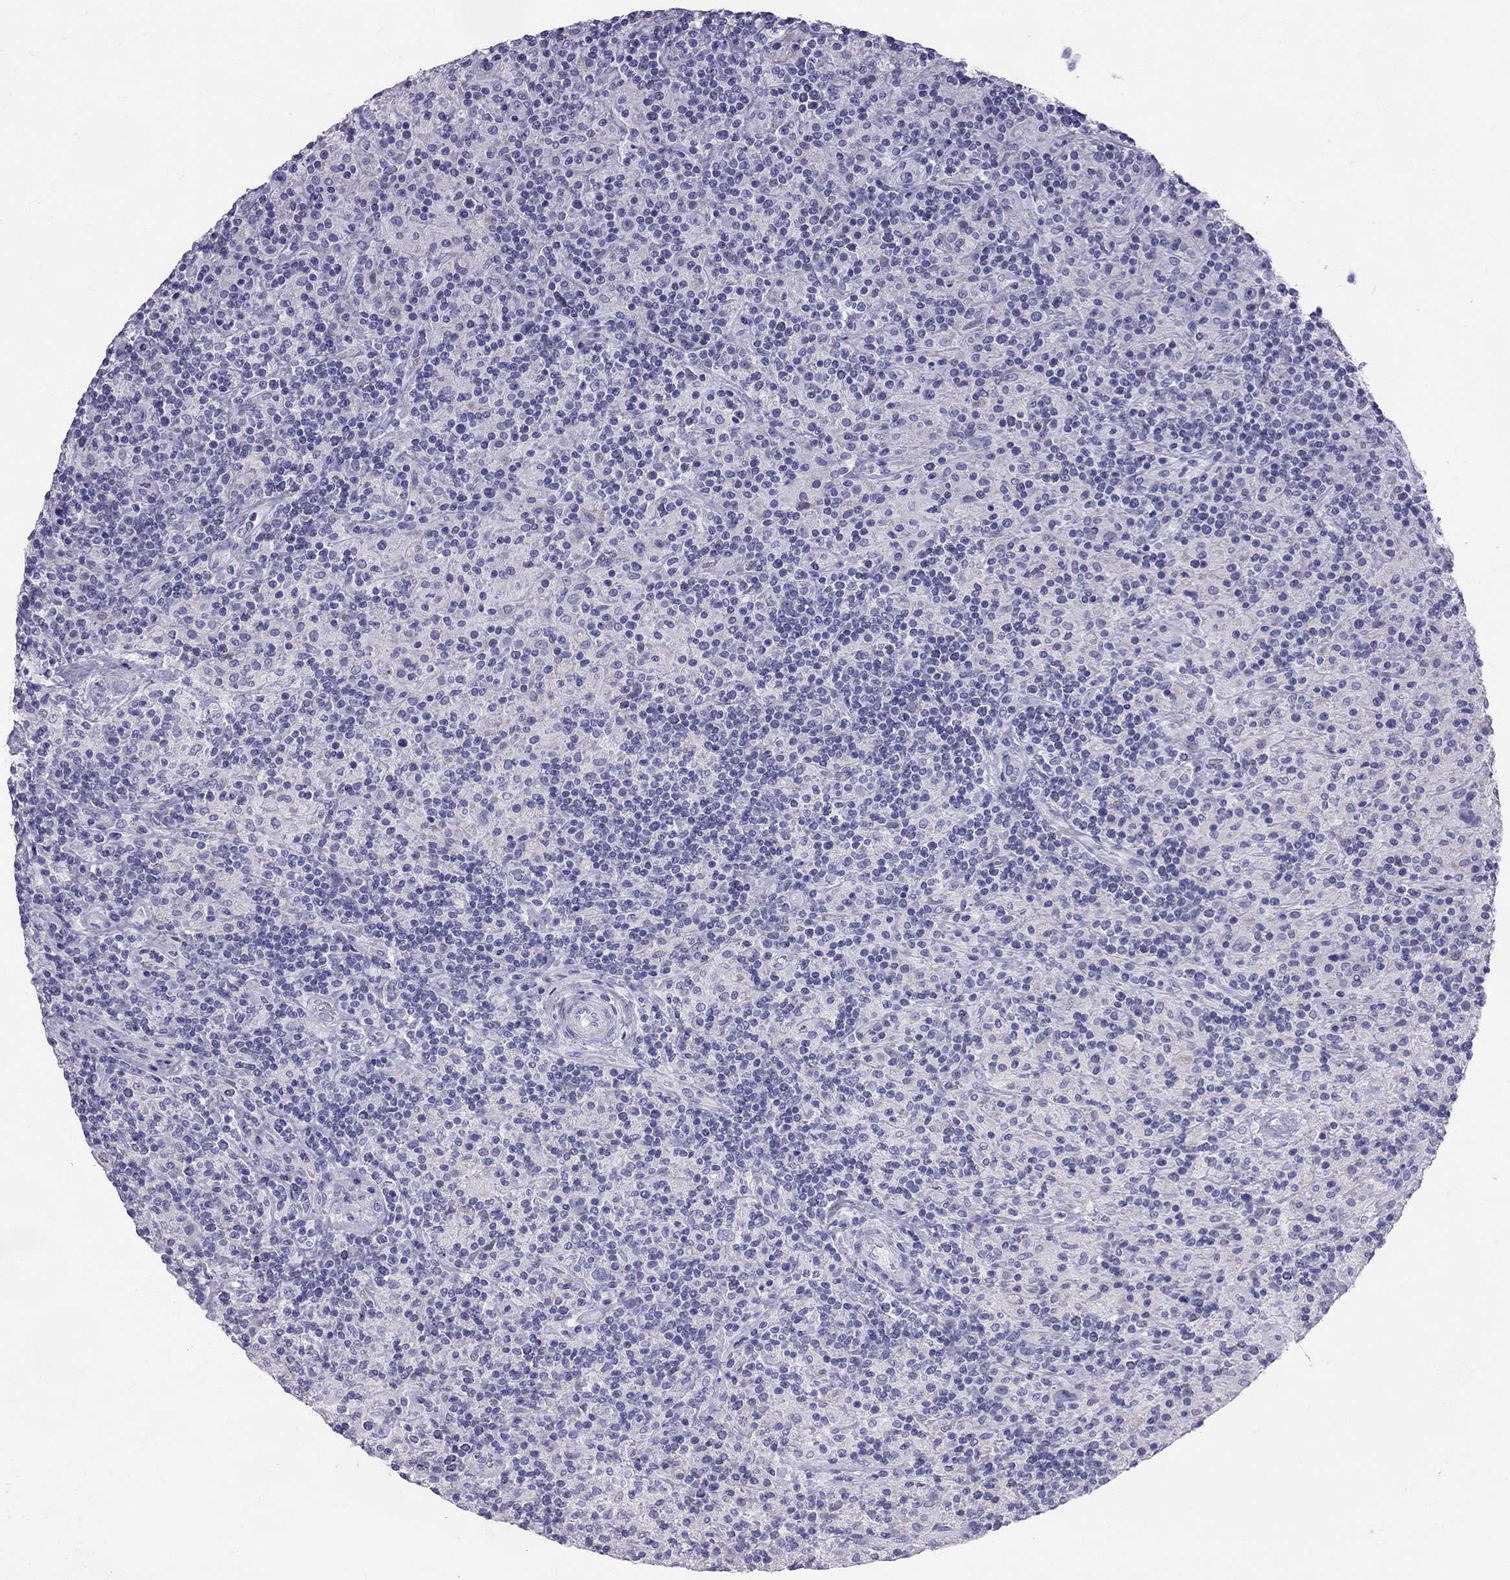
{"staining": {"intensity": "negative", "quantity": "none", "location": "none"}, "tissue": "lymphoma", "cell_type": "Tumor cells", "image_type": "cancer", "snomed": [{"axis": "morphology", "description": "Hodgkin's disease, NOS"}, {"axis": "topography", "description": "Lymph node"}], "caption": "Tumor cells are negative for brown protein staining in lymphoma.", "gene": "TRPM3", "patient": {"sex": "male", "age": 70}}